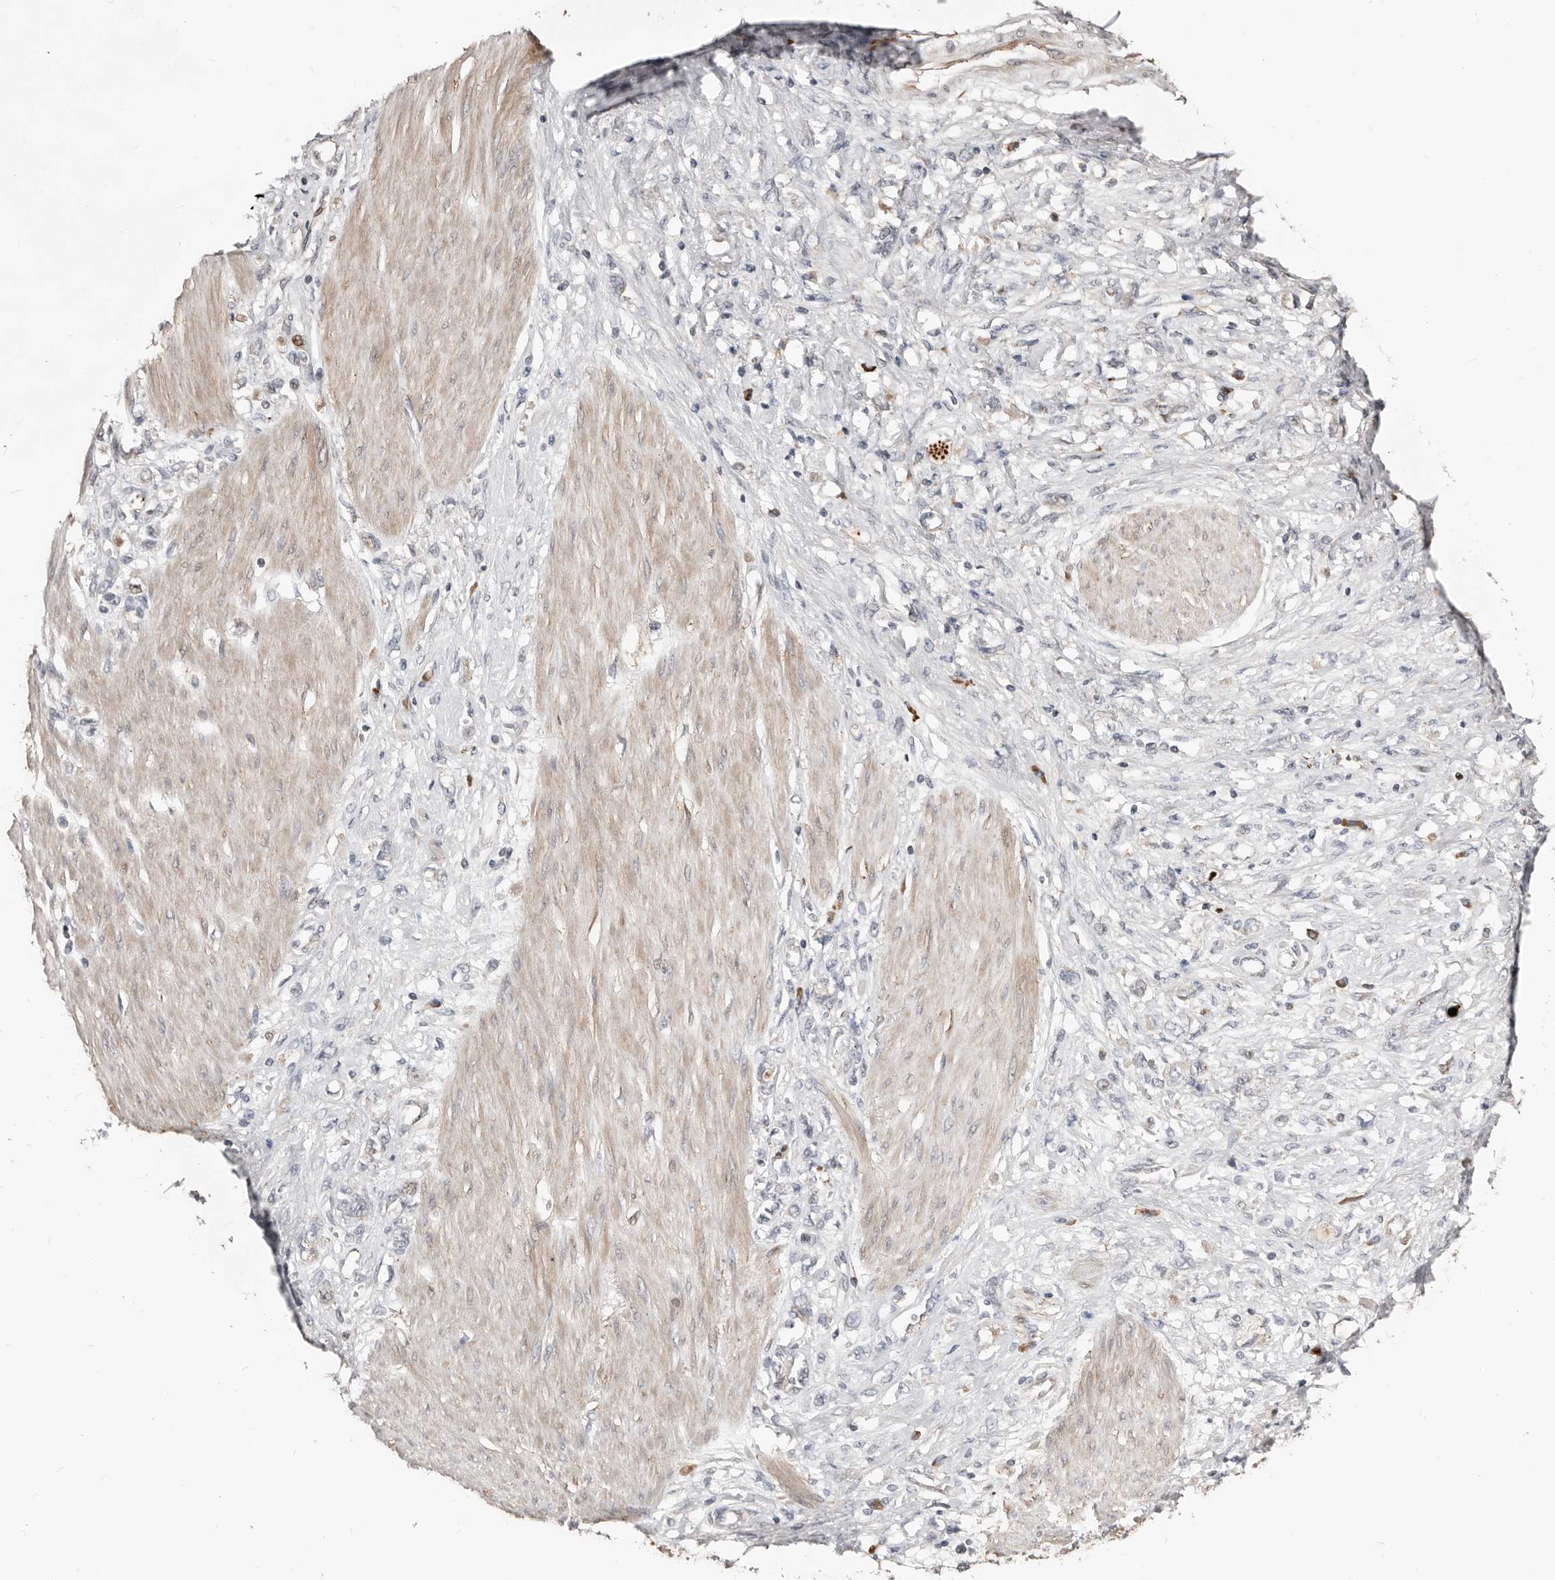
{"staining": {"intensity": "negative", "quantity": "none", "location": "none"}, "tissue": "stomach cancer", "cell_type": "Tumor cells", "image_type": "cancer", "snomed": [{"axis": "morphology", "description": "Adenocarcinoma, NOS"}, {"axis": "topography", "description": "Stomach"}], "caption": "Tumor cells show no significant protein staining in adenocarcinoma (stomach).", "gene": "SMYD4", "patient": {"sex": "female", "age": 76}}